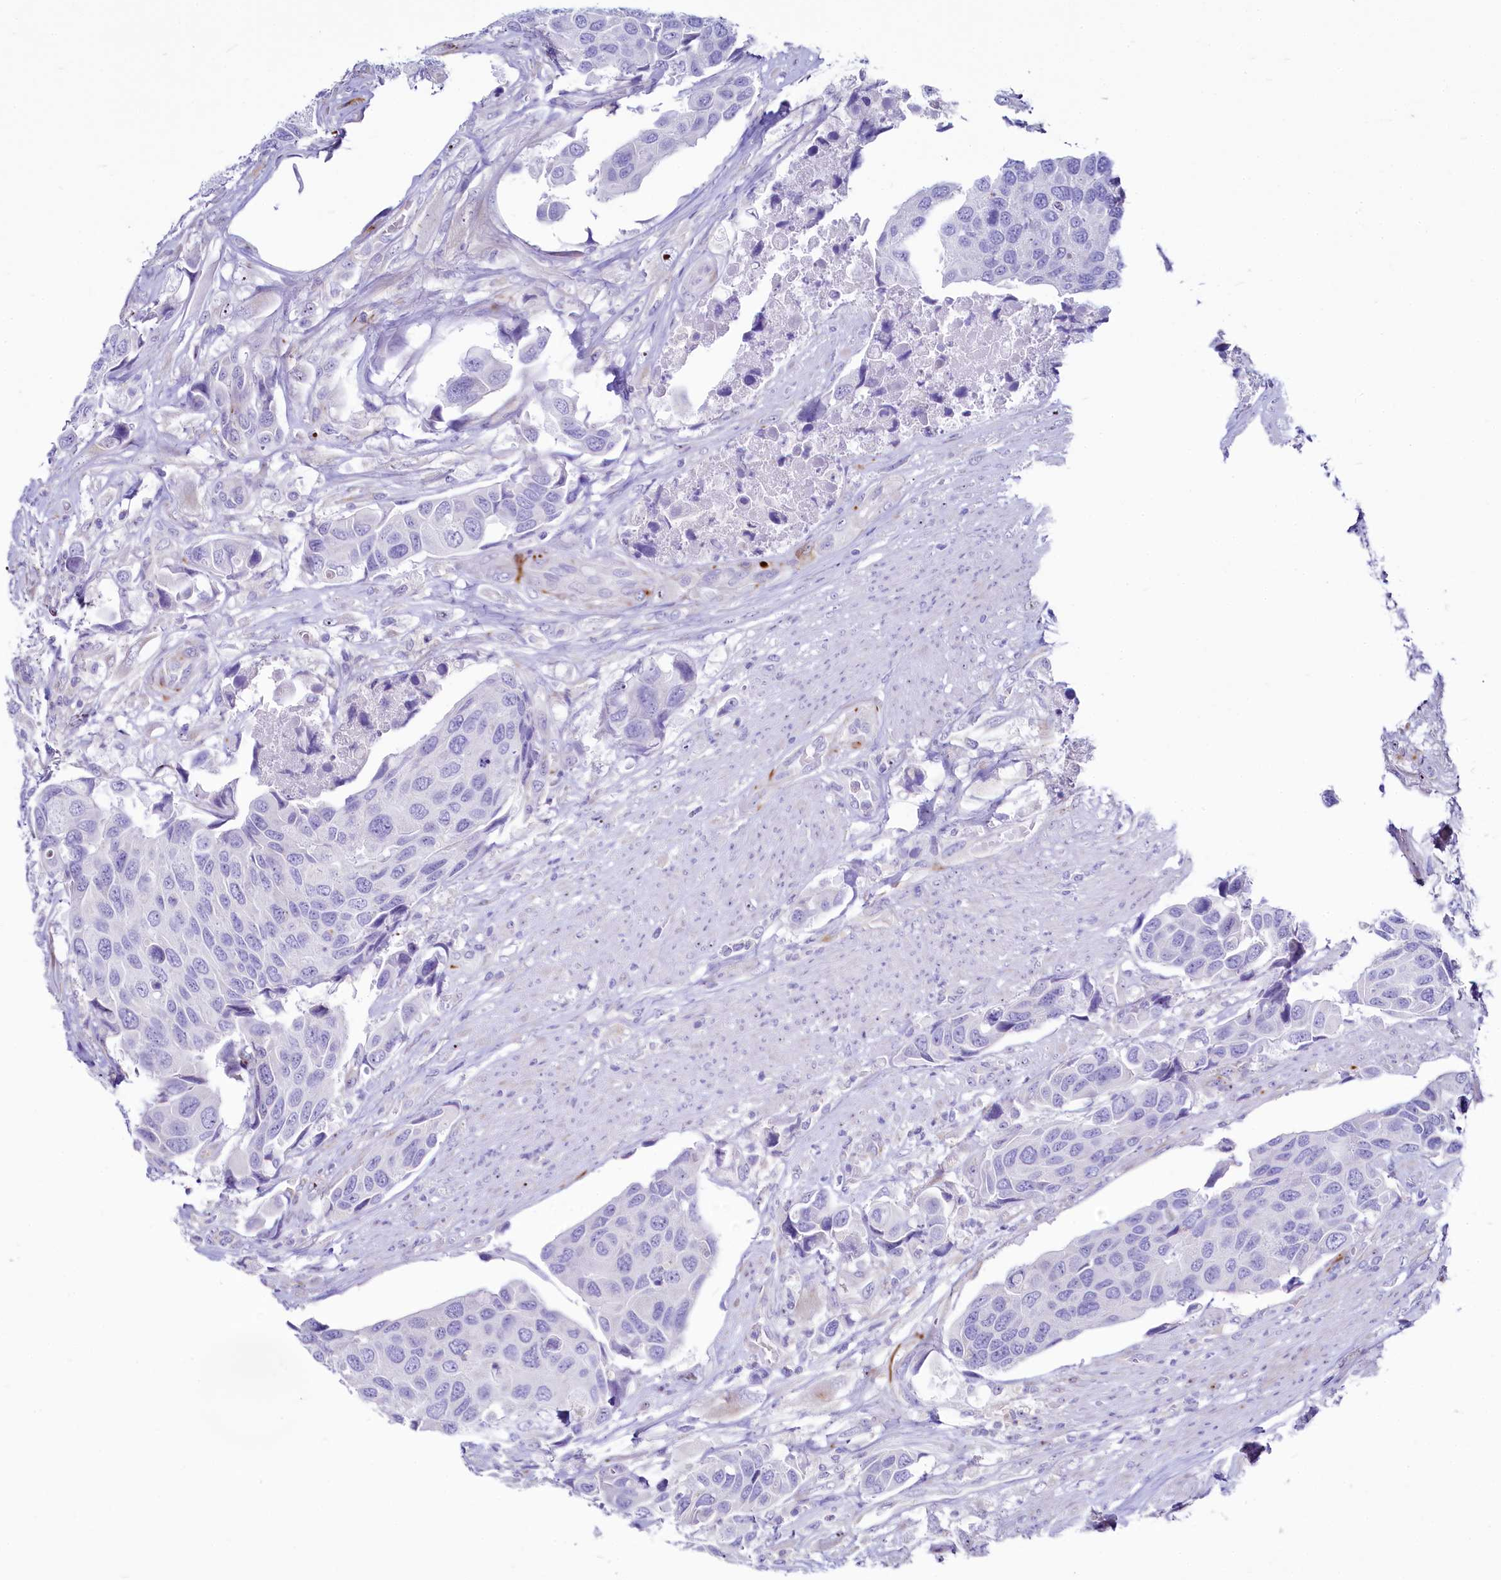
{"staining": {"intensity": "negative", "quantity": "none", "location": "none"}, "tissue": "urothelial cancer", "cell_type": "Tumor cells", "image_type": "cancer", "snomed": [{"axis": "morphology", "description": "Urothelial carcinoma, High grade"}, {"axis": "topography", "description": "Urinary bladder"}], "caption": "Tumor cells are negative for brown protein staining in urothelial cancer.", "gene": "SH3TC2", "patient": {"sex": "male", "age": 74}}